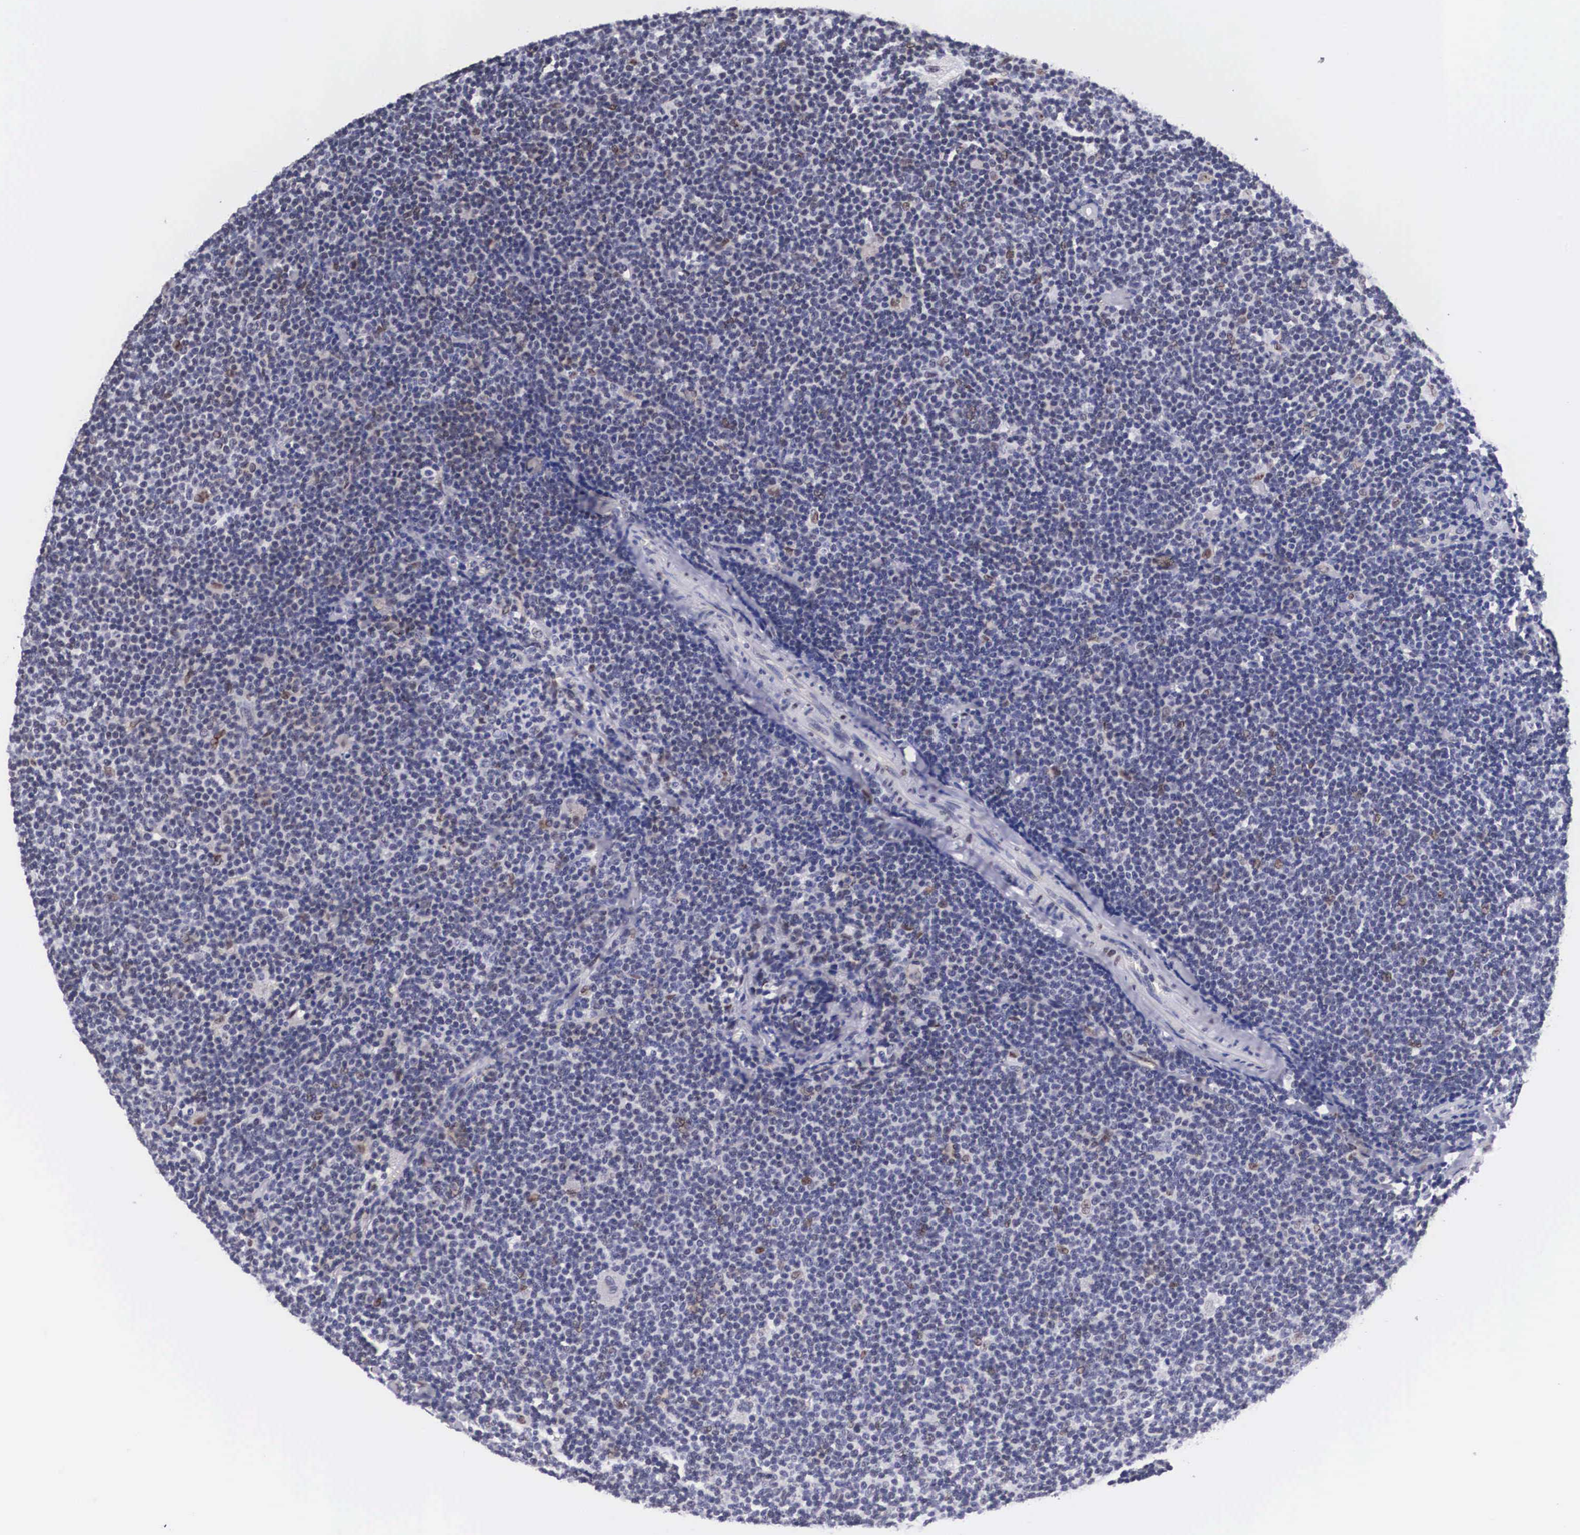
{"staining": {"intensity": "negative", "quantity": "none", "location": "none"}, "tissue": "lymphoma", "cell_type": "Tumor cells", "image_type": "cancer", "snomed": [{"axis": "morphology", "description": "Malignant lymphoma, non-Hodgkin's type, Low grade"}, {"axis": "topography", "description": "Lymph node"}], "caption": "Lymphoma was stained to show a protein in brown. There is no significant expression in tumor cells.", "gene": "KHDRBS3", "patient": {"sex": "male", "age": 65}}